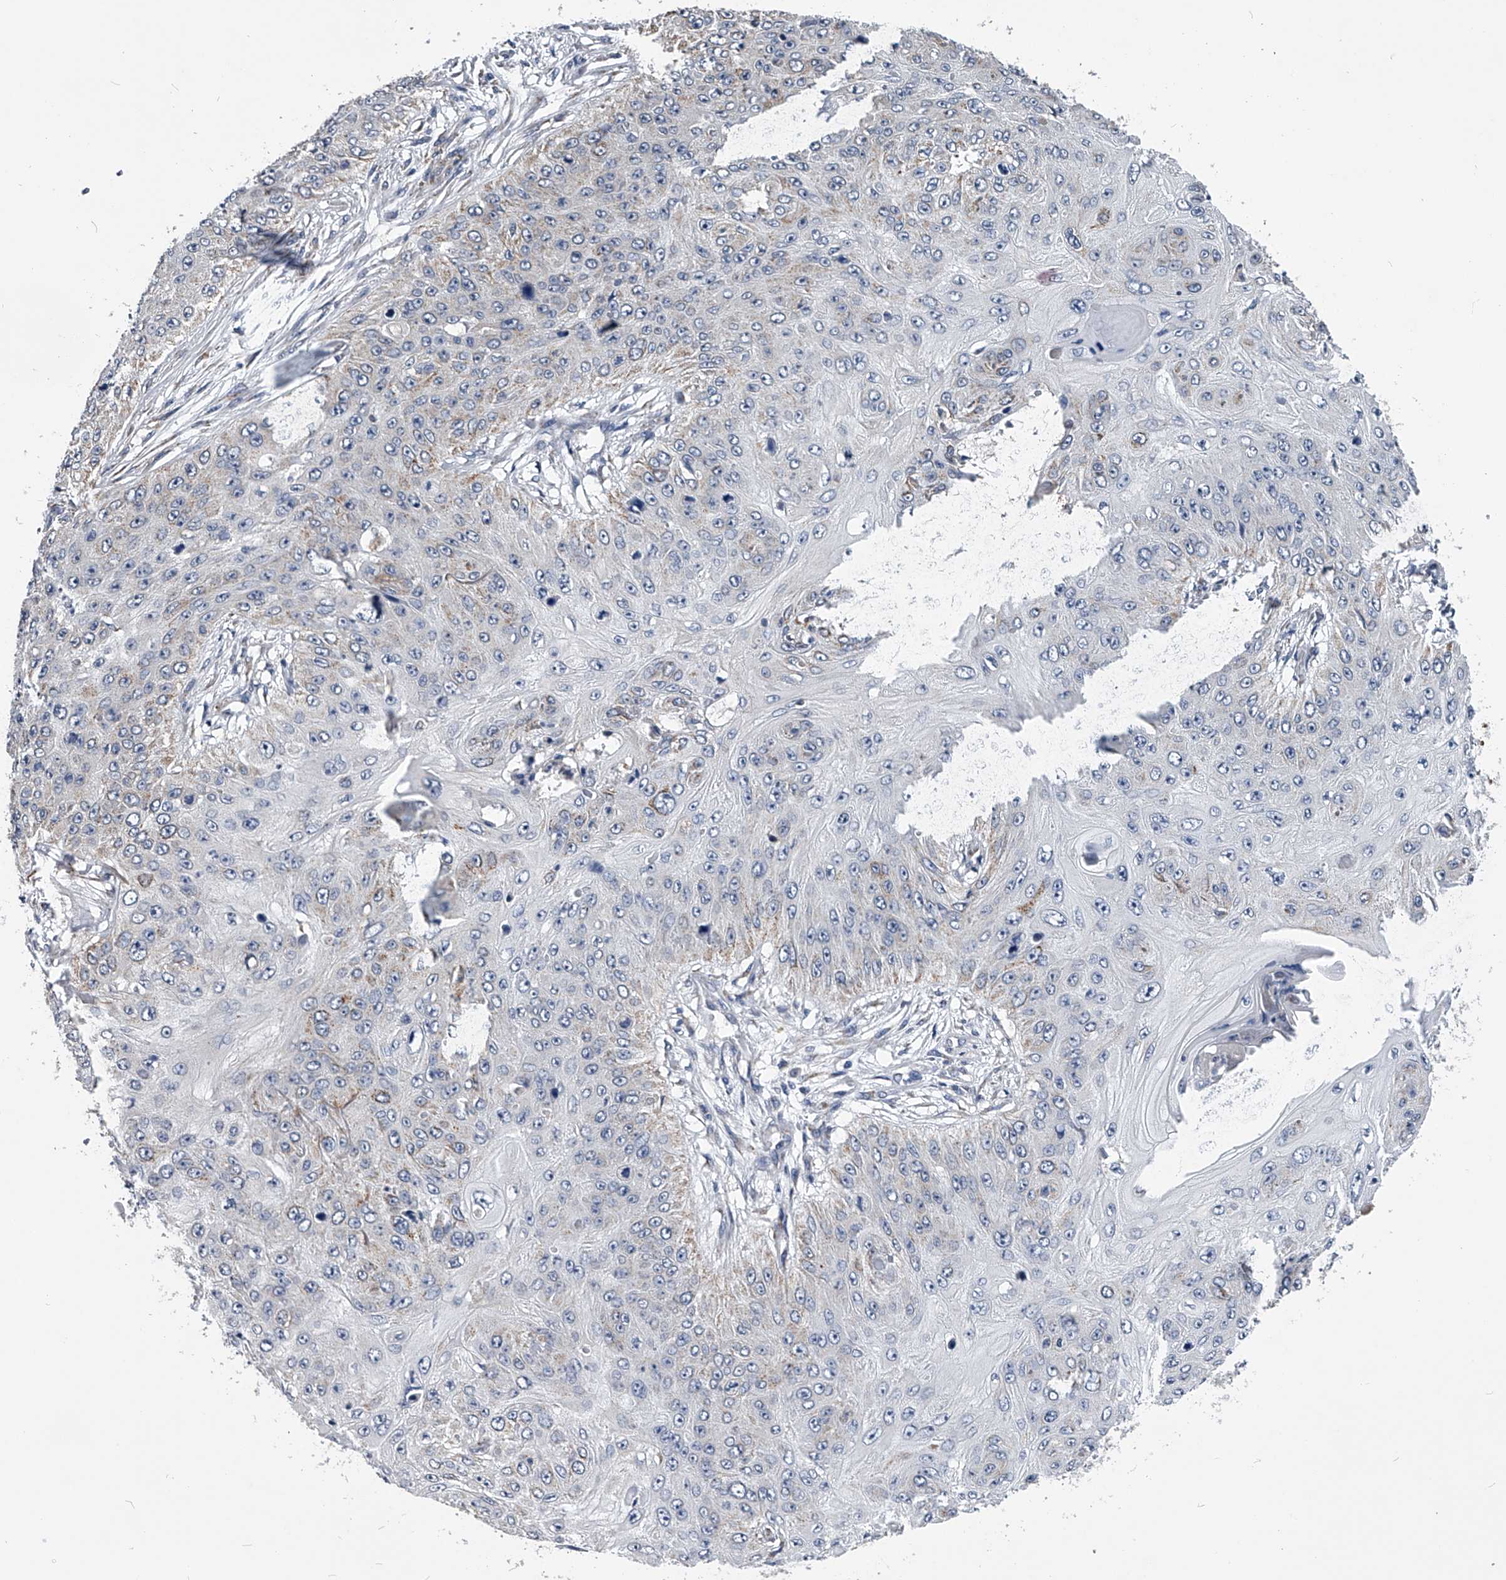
{"staining": {"intensity": "weak", "quantity": "<25%", "location": "cytoplasmic/membranous"}, "tissue": "skin cancer", "cell_type": "Tumor cells", "image_type": "cancer", "snomed": [{"axis": "morphology", "description": "Squamous cell carcinoma, NOS"}, {"axis": "topography", "description": "Skin"}], "caption": "Histopathology image shows no significant protein positivity in tumor cells of squamous cell carcinoma (skin). (Stains: DAB IHC with hematoxylin counter stain, Microscopy: brightfield microscopy at high magnification).", "gene": "OAT", "patient": {"sex": "female", "age": 80}}